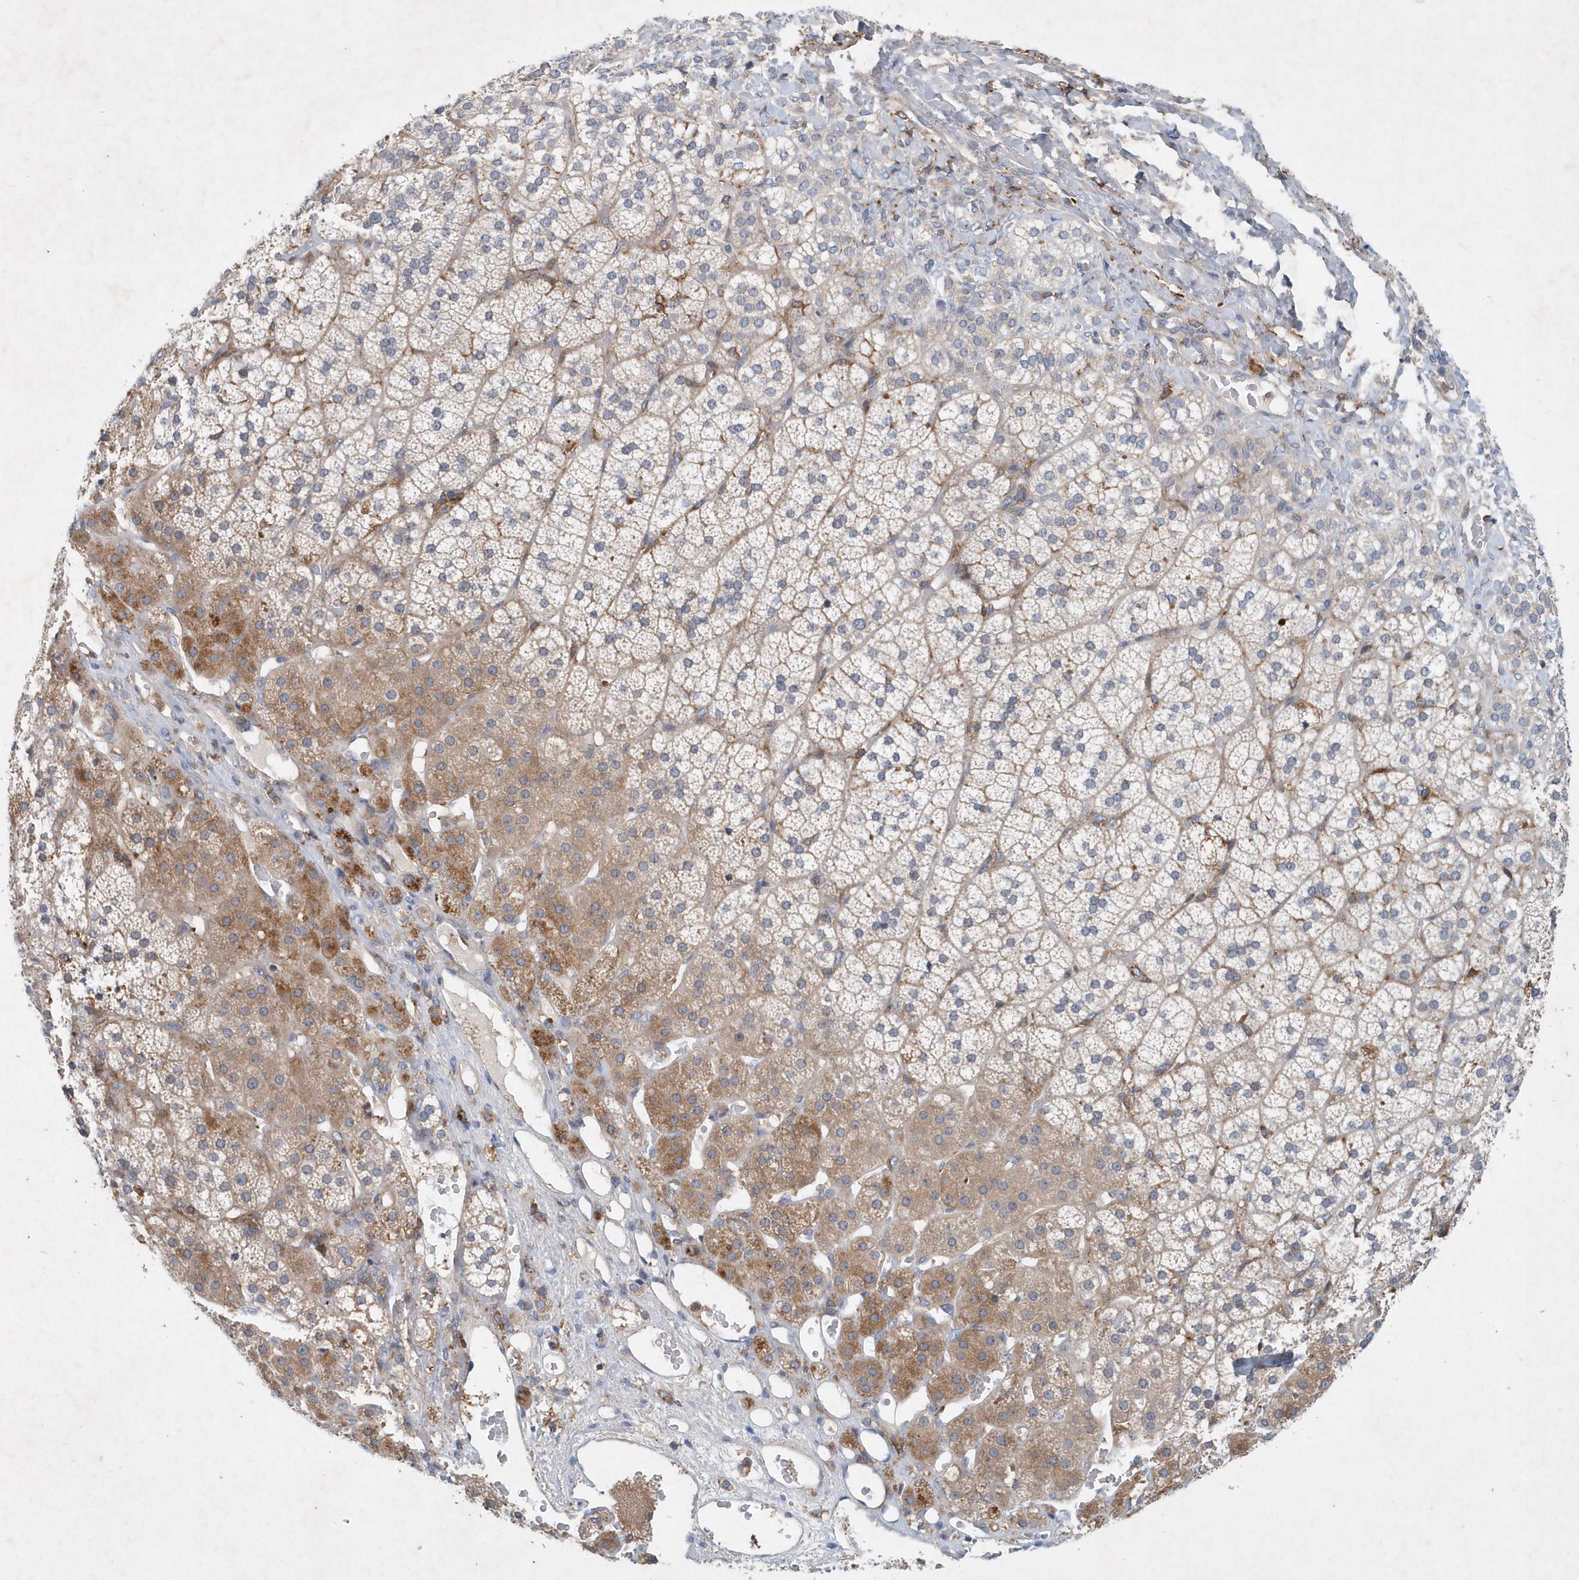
{"staining": {"intensity": "moderate", "quantity": "25%-75%", "location": "cytoplasmic/membranous"}, "tissue": "adrenal gland", "cell_type": "Glandular cells", "image_type": "normal", "snomed": [{"axis": "morphology", "description": "Normal tissue, NOS"}, {"axis": "topography", "description": "Adrenal gland"}], "caption": "Moderate cytoplasmic/membranous expression is appreciated in about 25%-75% of glandular cells in benign adrenal gland.", "gene": "P2RY10", "patient": {"sex": "female", "age": 44}}